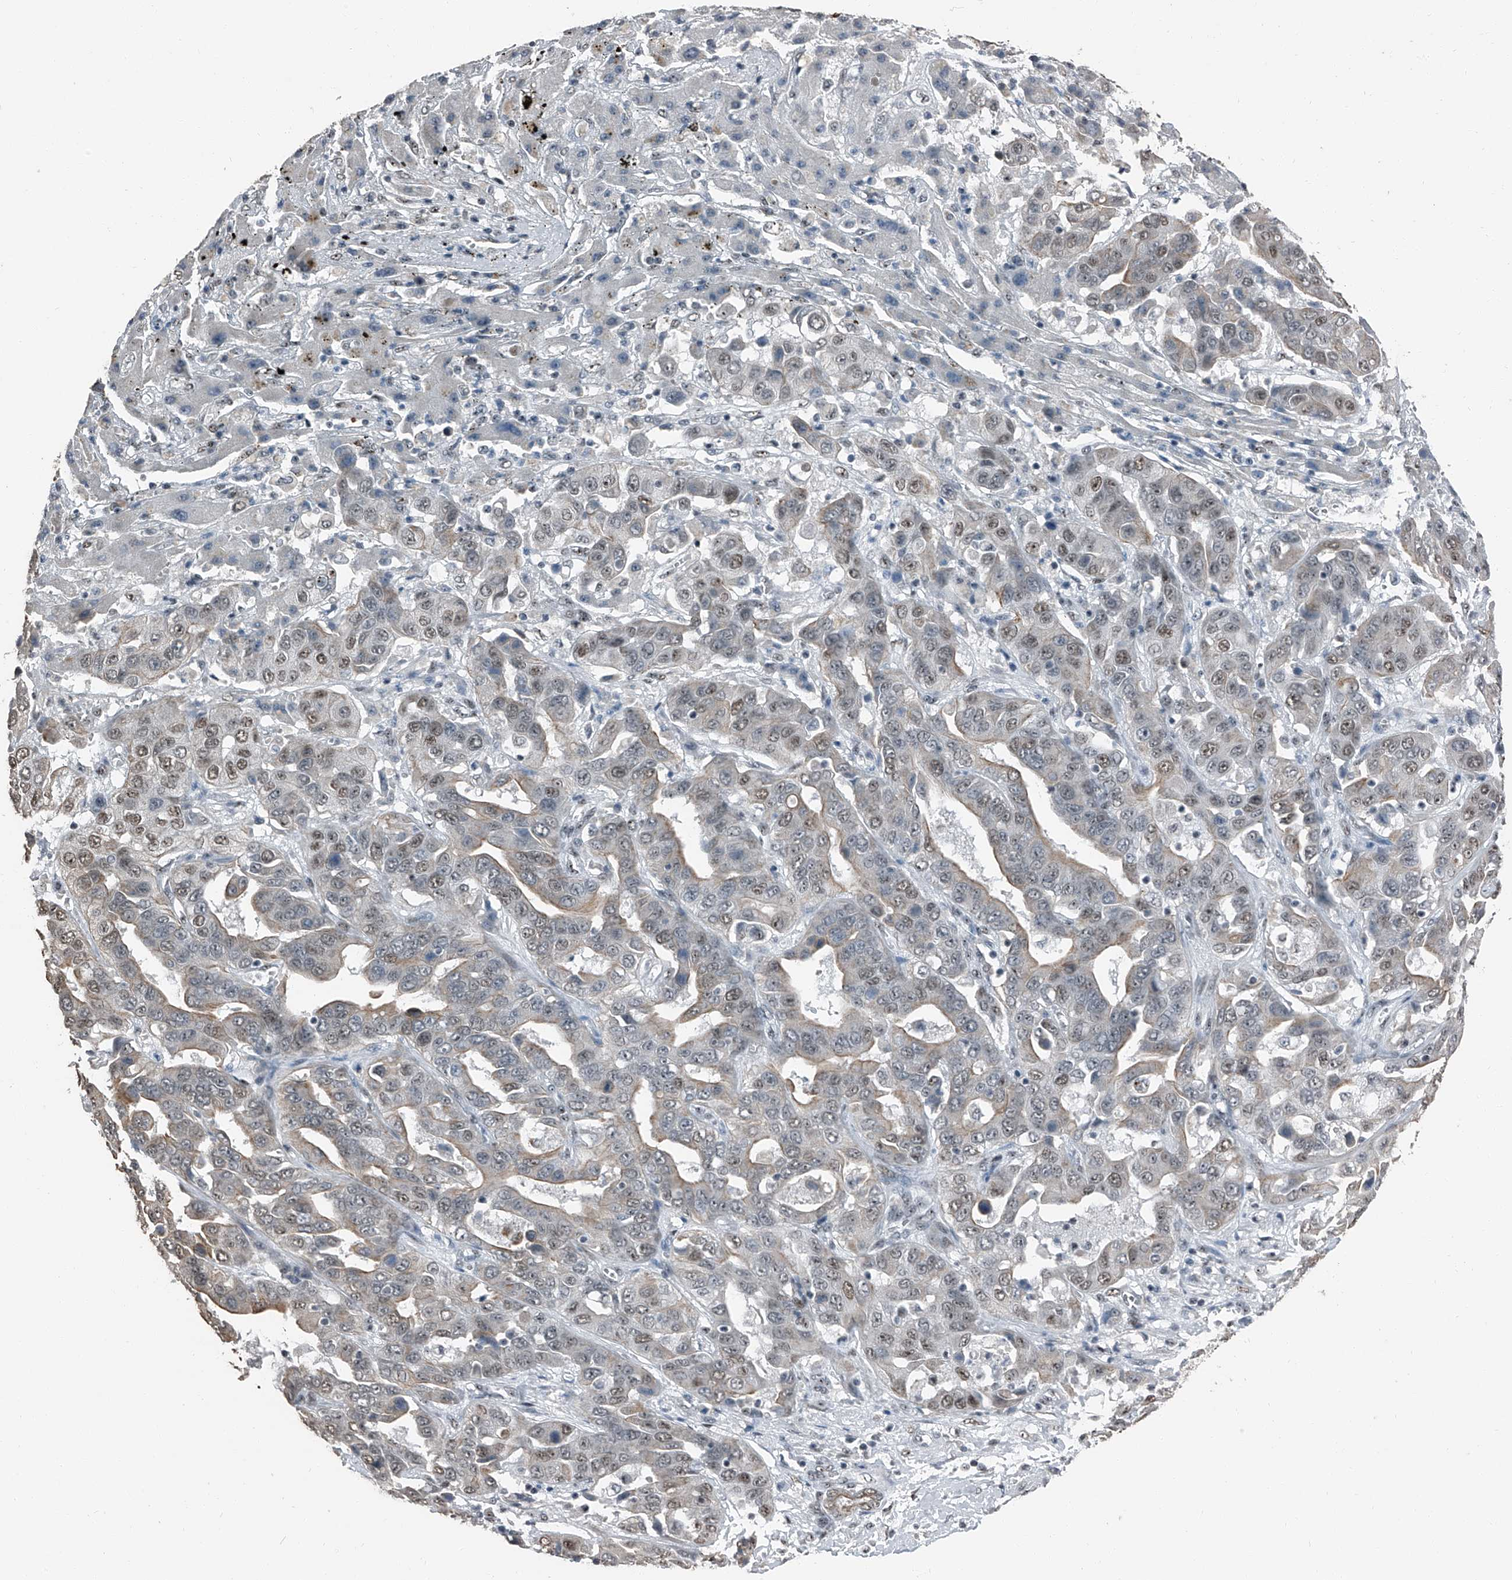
{"staining": {"intensity": "weak", "quantity": "25%-75%", "location": "cytoplasmic/membranous,nuclear"}, "tissue": "liver cancer", "cell_type": "Tumor cells", "image_type": "cancer", "snomed": [{"axis": "morphology", "description": "Cholangiocarcinoma"}, {"axis": "topography", "description": "Liver"}], "caption": "High-magnification brightfield microscopy of liver cholangiocarcinoma stained with DAB (brown) and counterstained with hematoxylin (blue). tumor cells exhibit weak cytoplasmic/membranous and nuclear positivity is identified in about25%-75% of cells.", "gene": "TCOF1", "patient": {"sex": "female", "age": 52}}